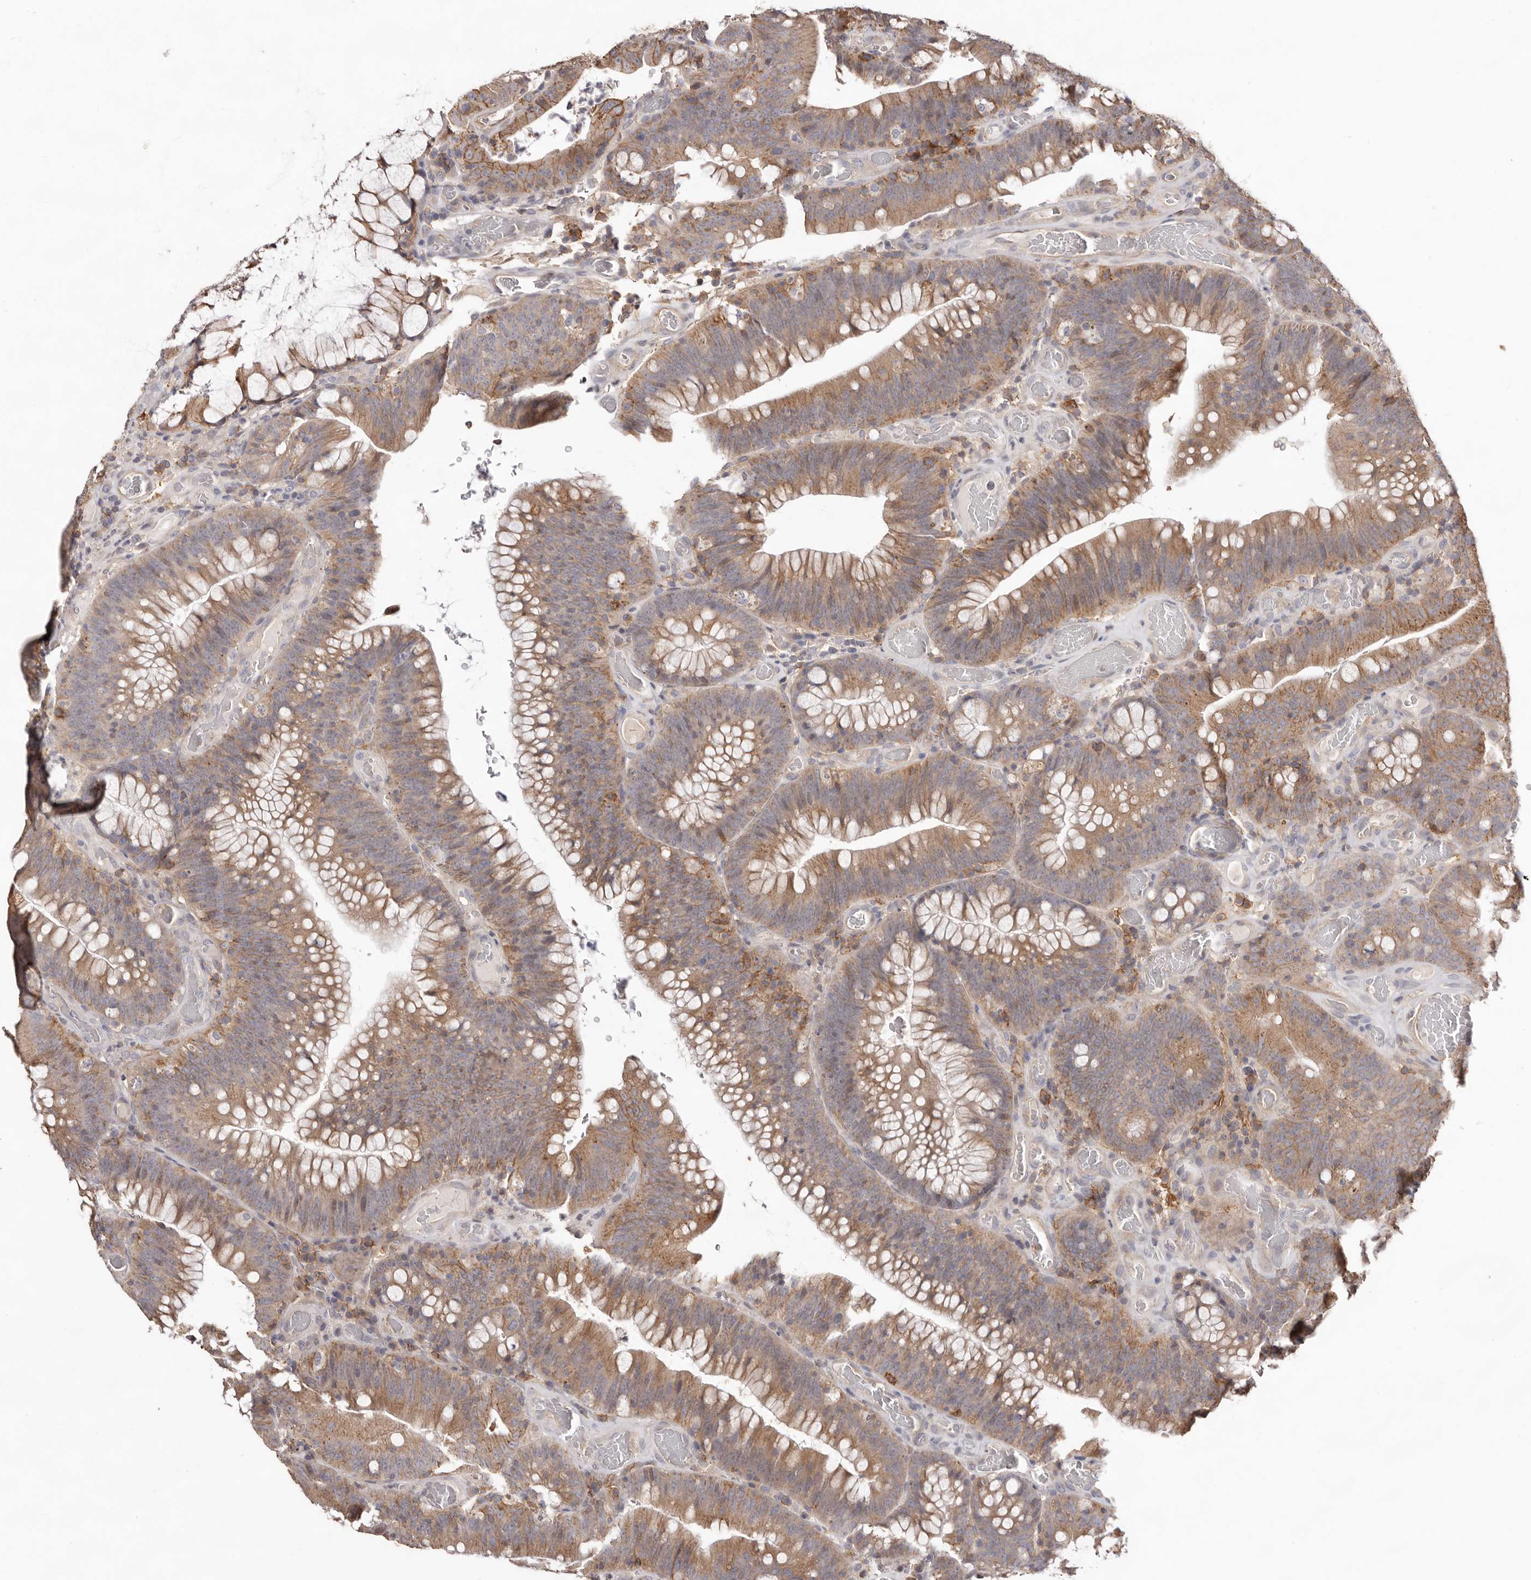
{"staining": {"intensity": "moderate", "quantity": "25%-75%", "location": "cytoplasmic/membranous"}, "tissue": "colorectal cancer", "cell_type": "Tumor cells", "image_type": "cancer", "snomed": [{"axis": "morphology", "description": "Normal tissue, NOS"}, {"axis": "topography", "description": "Colon"}], "caption": "Moderate cytoplasmic/membranous protein expression is present in about 25%-75% of tumor cells in colorectal cancer.", "gene": "MMACHC", "patient": {"sex": "female", "age": 82}}